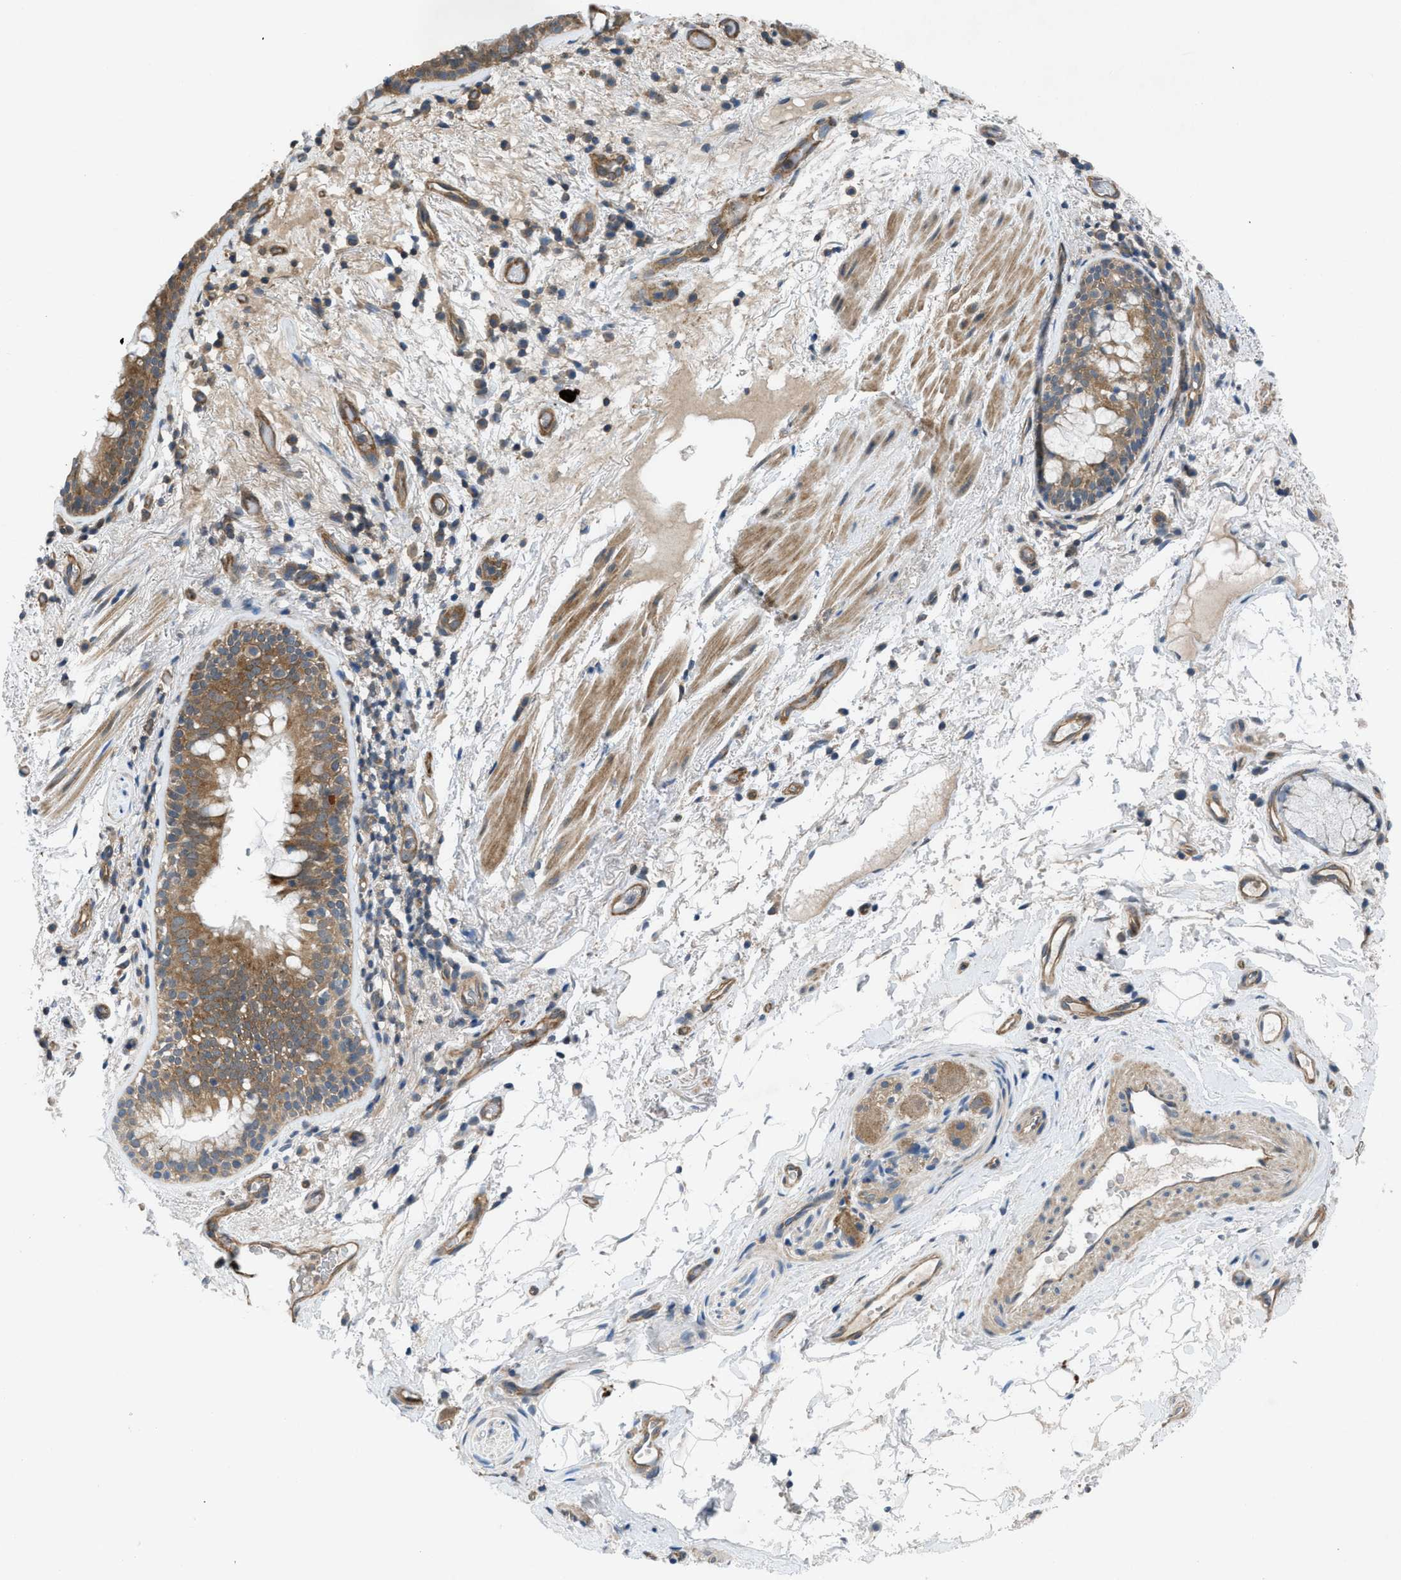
{"staining": {"intensity": "moderate", "quantity": ">75%", "location": "cytoplasmic/membranous"}, "tissue": "bronchus", "cell_type": "Respiratory epithelial cells", "image_type": "normal", "snomed": [{"axis": "morphology", "description": "Normal tissue, NOS"}, {"axis": "morphology", "description": "Inflammation, NOS"}, {"axis": "topography", "description": "Cartilage tissue"}, {"axis": "topography", "description": "Bronchus"}], "caption": "Bronchus was stained to show a protein in brown. There is medium levels of moderate cytoplasmic/membranous positivity in about >75% of respiratory epithelial cells. Using DAB (3,3'-diaminobenzidine) (brown) and hematoxylin (blue) stains, captured at high magnification using brightfield microscopy.", "gene": "PANX1", "patient": {"sex": "male", "age": 77}}